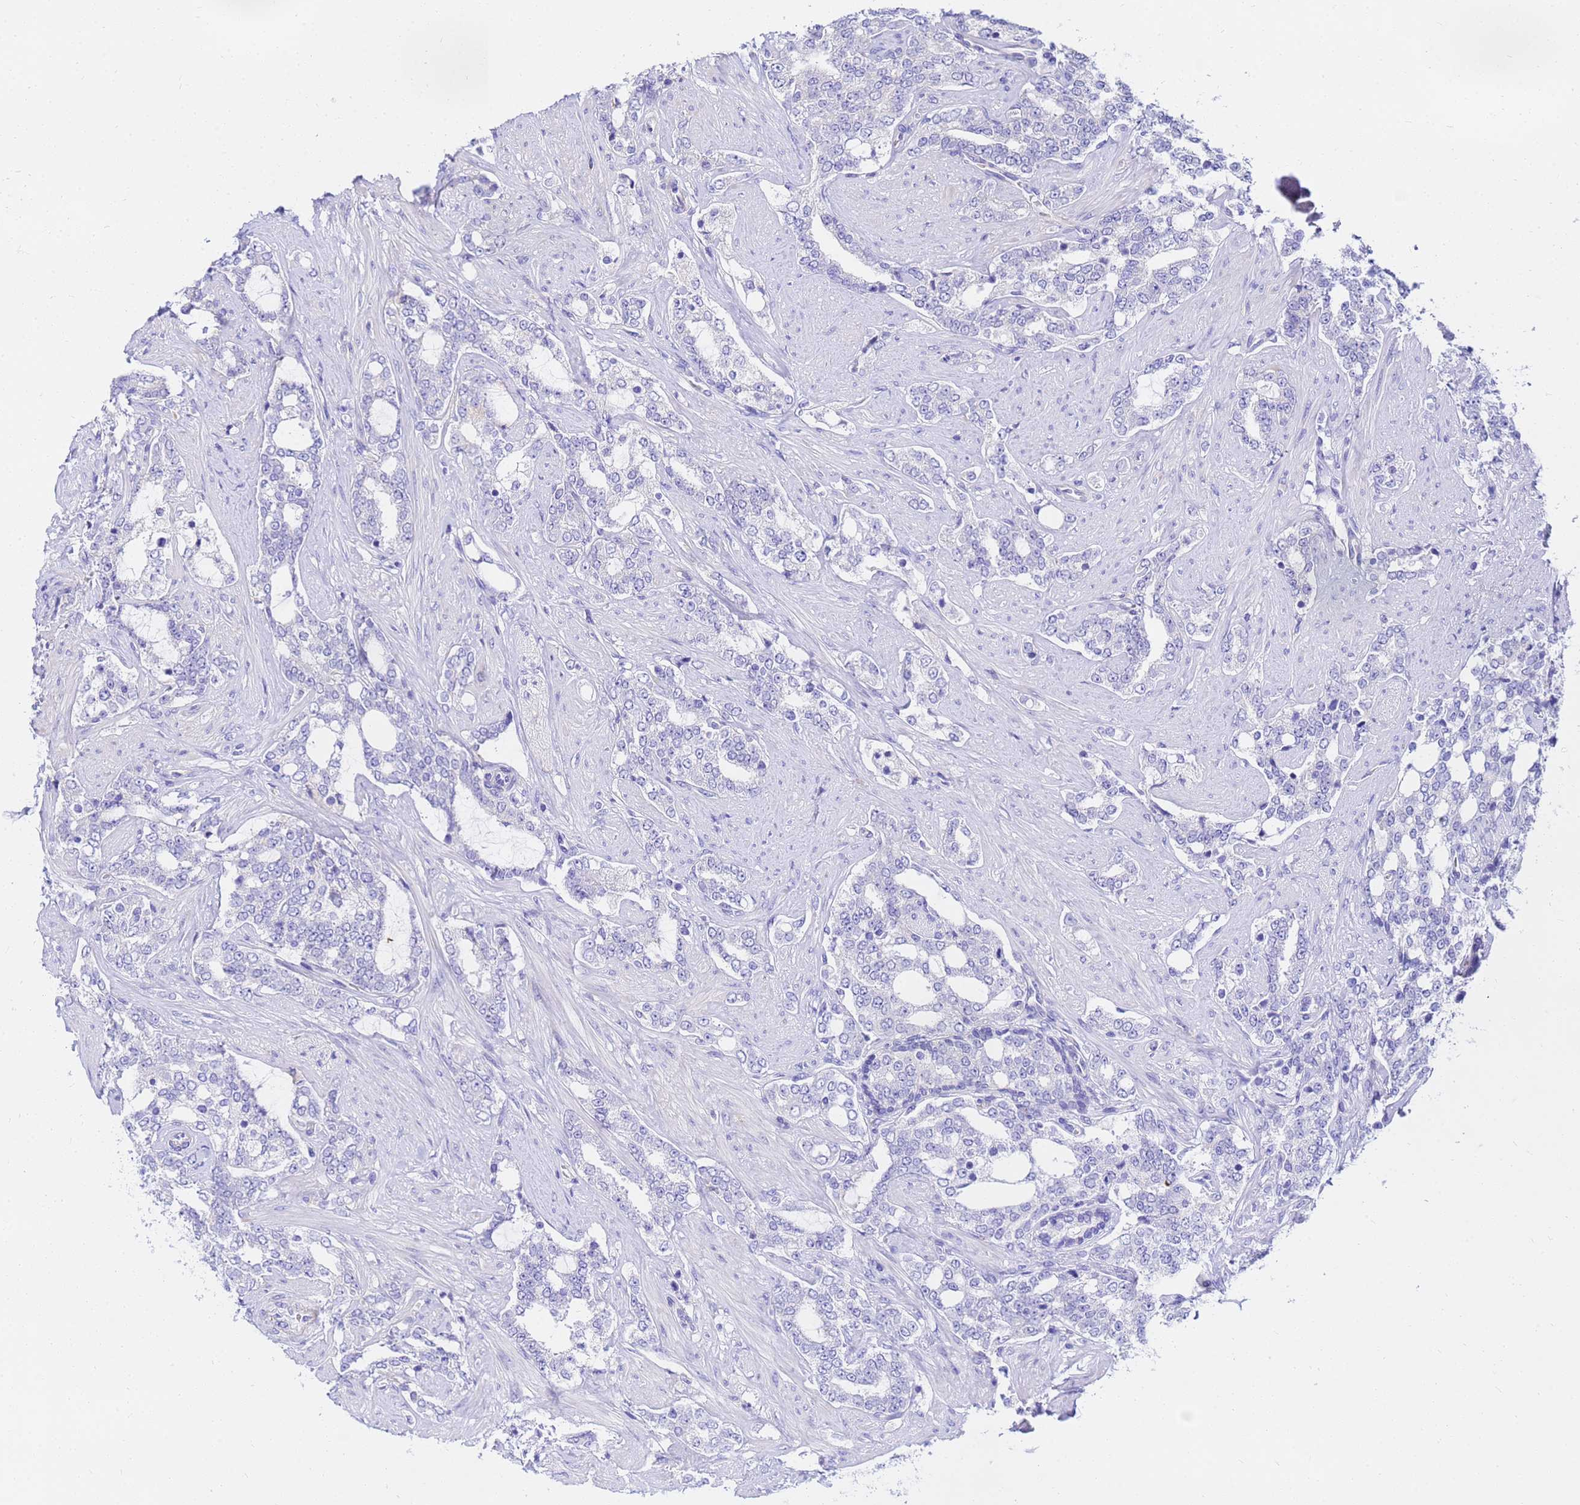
{"staining": {"intensity": "negative", "quantity": "none", "location": "none"}, "tissue": "prostate cancer", "cell_type": "Tumor cells", "image_type": "cancer", "snomed": [{"axis": "morphology", "description": "Adenocarcinoma, High grade"}, {"axis": "topography", "description": "Prostate"}], "caption": "DAB immunohistochemical staining of human prostate adenocarcinoma (high-grade) reveals no significant staining in tumor cells. (DAB (3,3'-diaminobenzidine) IHC visualized using brightfield microscopy, high magnification).", "gene": "HERC5", "patient": {"sex": "male", "age": 64}}